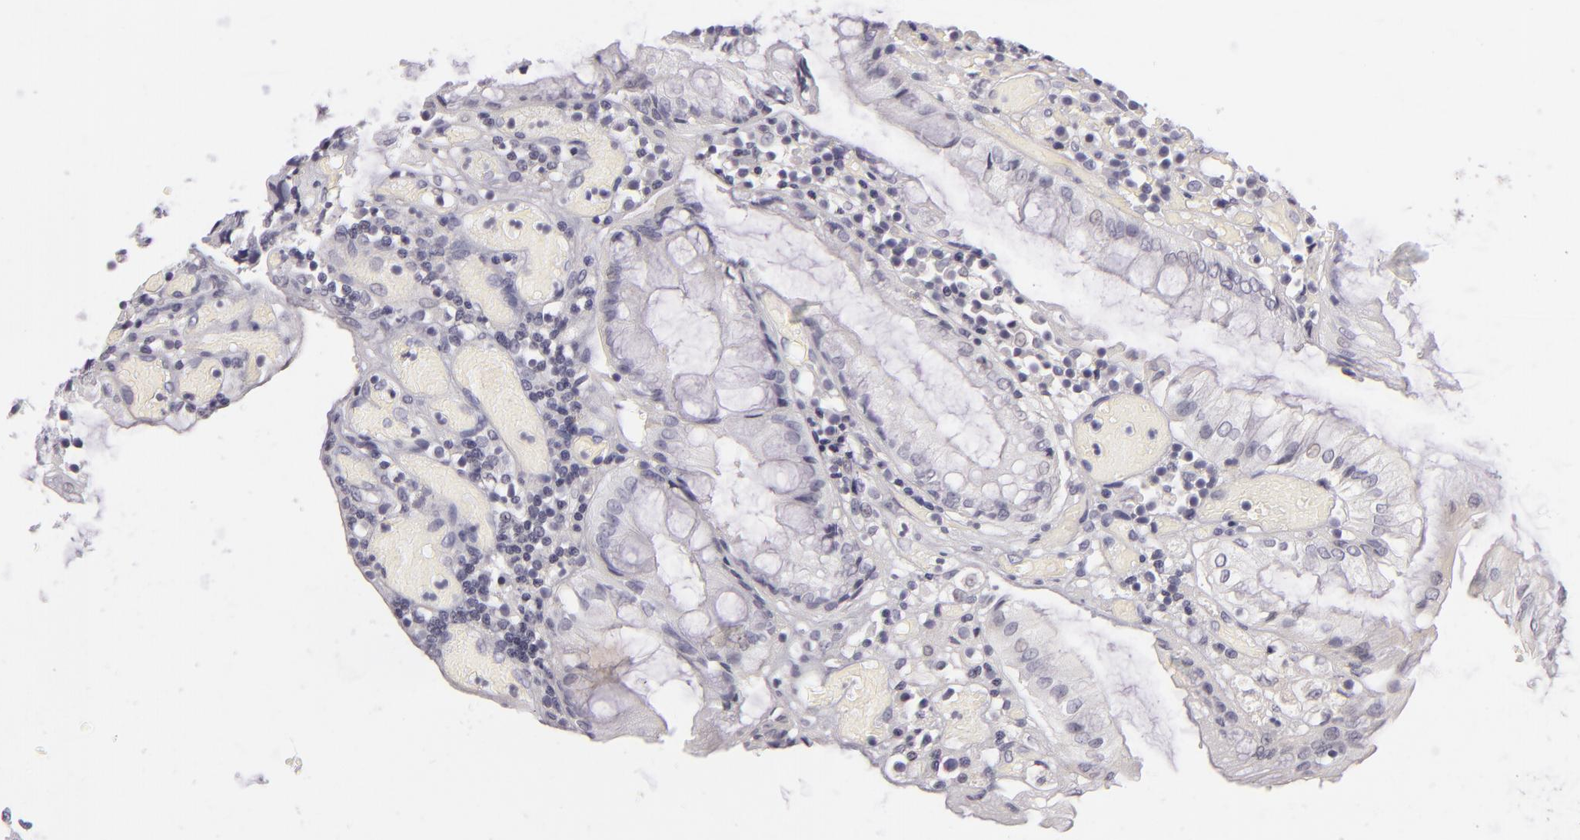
{"staining": {"intensity": "negative", "quantity": "none", "location": "none"}, "tissue": "colorectal cancer", "cell_type": "Tumor cells", "image_type": "cancer", "snomed": [{"axis": "morphology", "description": "Adenocarcinoma, NOS"}, {"axis": "topography", "description": "Rectum"}], "caption": "The immunohistochemistry photomicrograph has no significant expression in tumor cells of colorectal cancer tissue.", "gene": "TNNC1", "patient": {"sex": "female", "age": 98}}